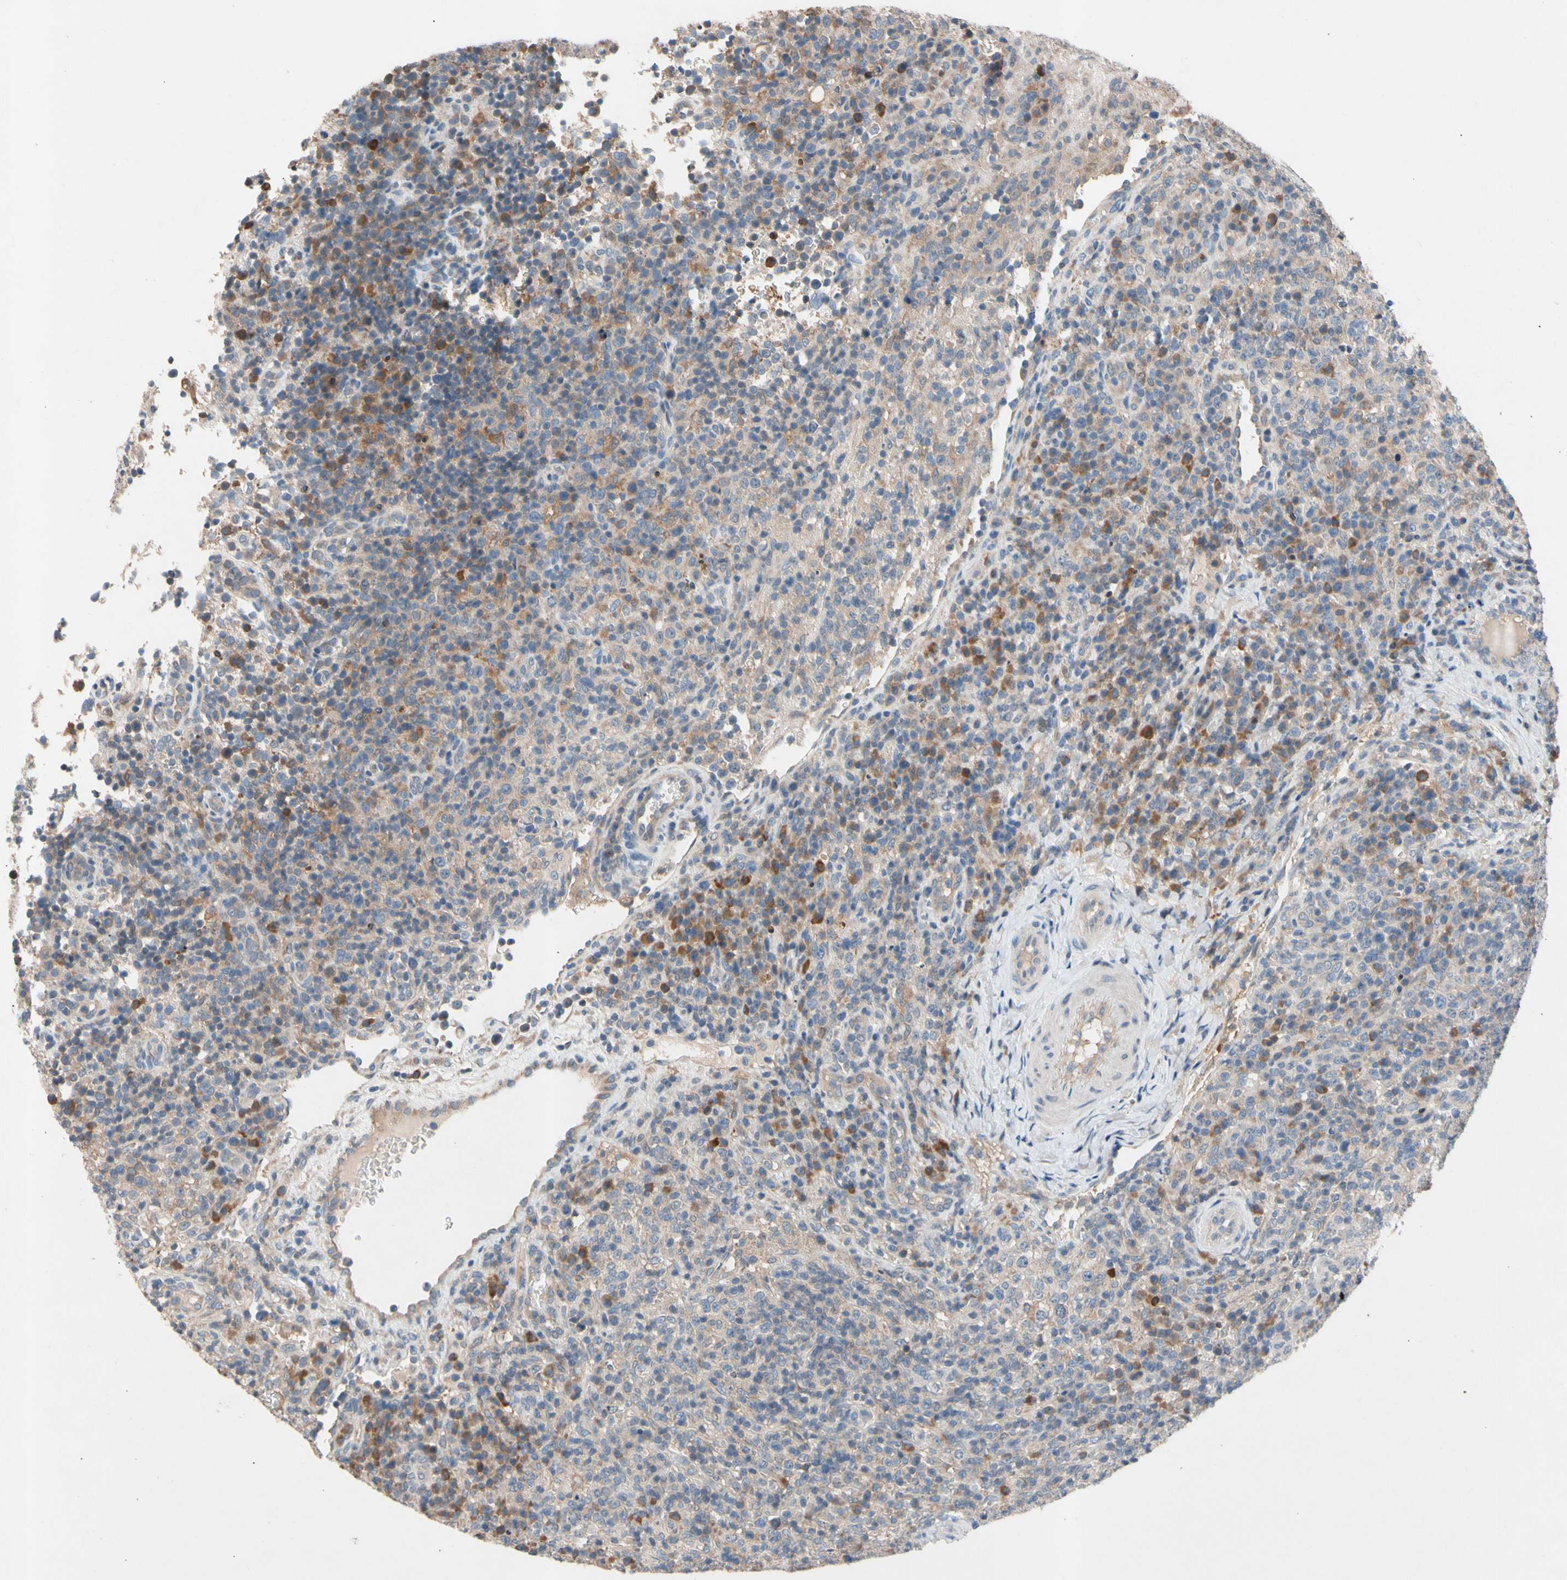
{"staining": {"intensity": "weak", "quantity": ">75%", "location": "cytoplasmic/membranous"}, "tissue": "lymphoma", "cell_type": "Tumor cells", "image_type": "cancer", "snomed": [{"axis": "morphology", "description": "Malignant lymphoma, non-Hodgkin's type, High grade"}, {"axis": "topography", "description": "Lymph node"}], "caption": "Human malignant lymphoma, non-Hodgkin's type (high-grade) stained with a brown dye exhibits weak cytoplasmic/membranous positive staining in approximately >75% of tumor cells.", "gene": "PRDX4", "patient": {"sex": "female", "age": 76}}